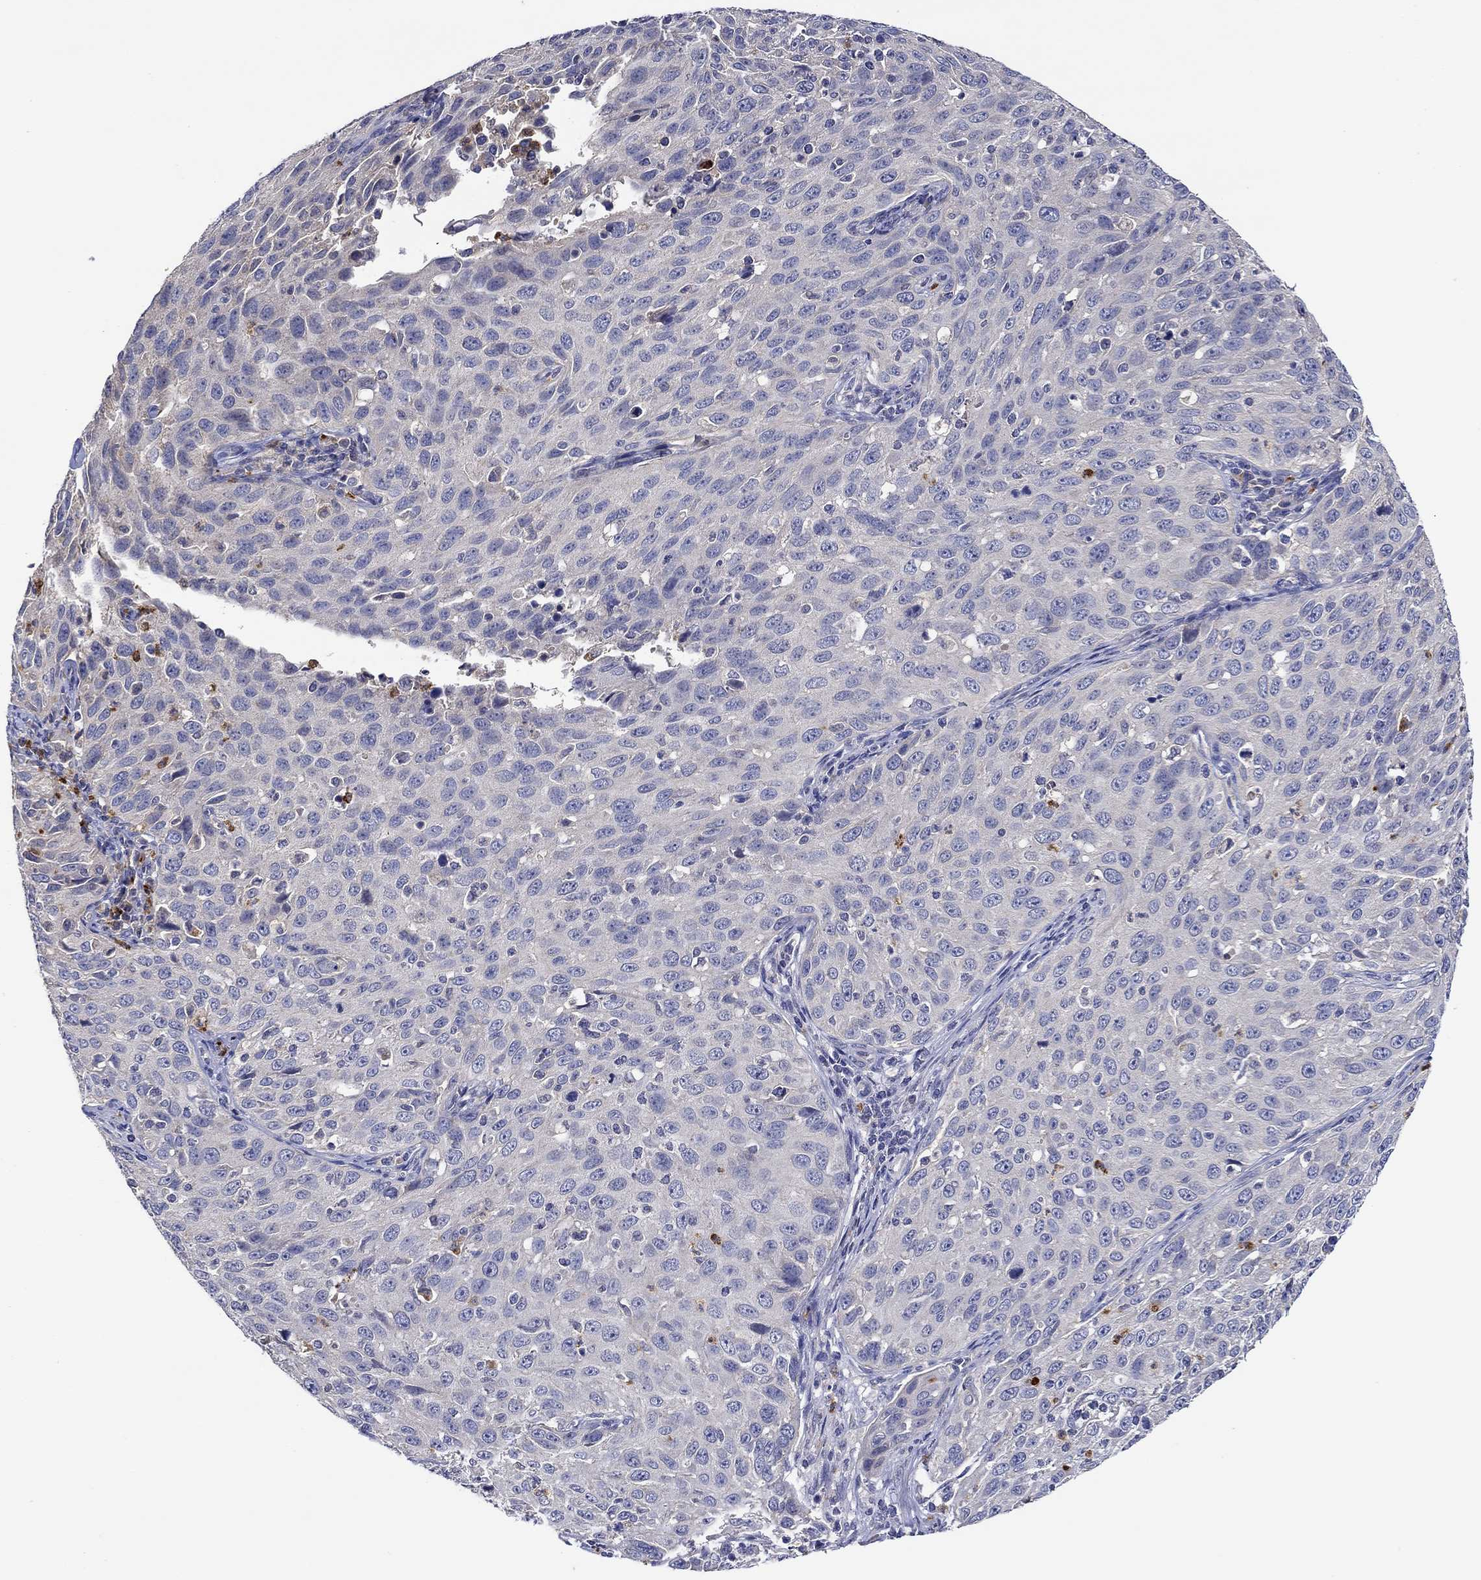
{"staining": {"intensity": "negative", "quantity": "none", "location": "none"}, "tissue": "cervical cancer", "cell_type": "Tumor cells", "image_type": "cancer", "snomed": [{"axis": "morphology", "description": "Squamous cell carcinoma, NOS"}, {"axis": "topography", "description": "Cervix"}], "caption": "Tumor cells show no significant expression in cervical squamous cell carcinoma.", "gene": "CHIT1", "patient": {"sex": "female", "age": 26}}